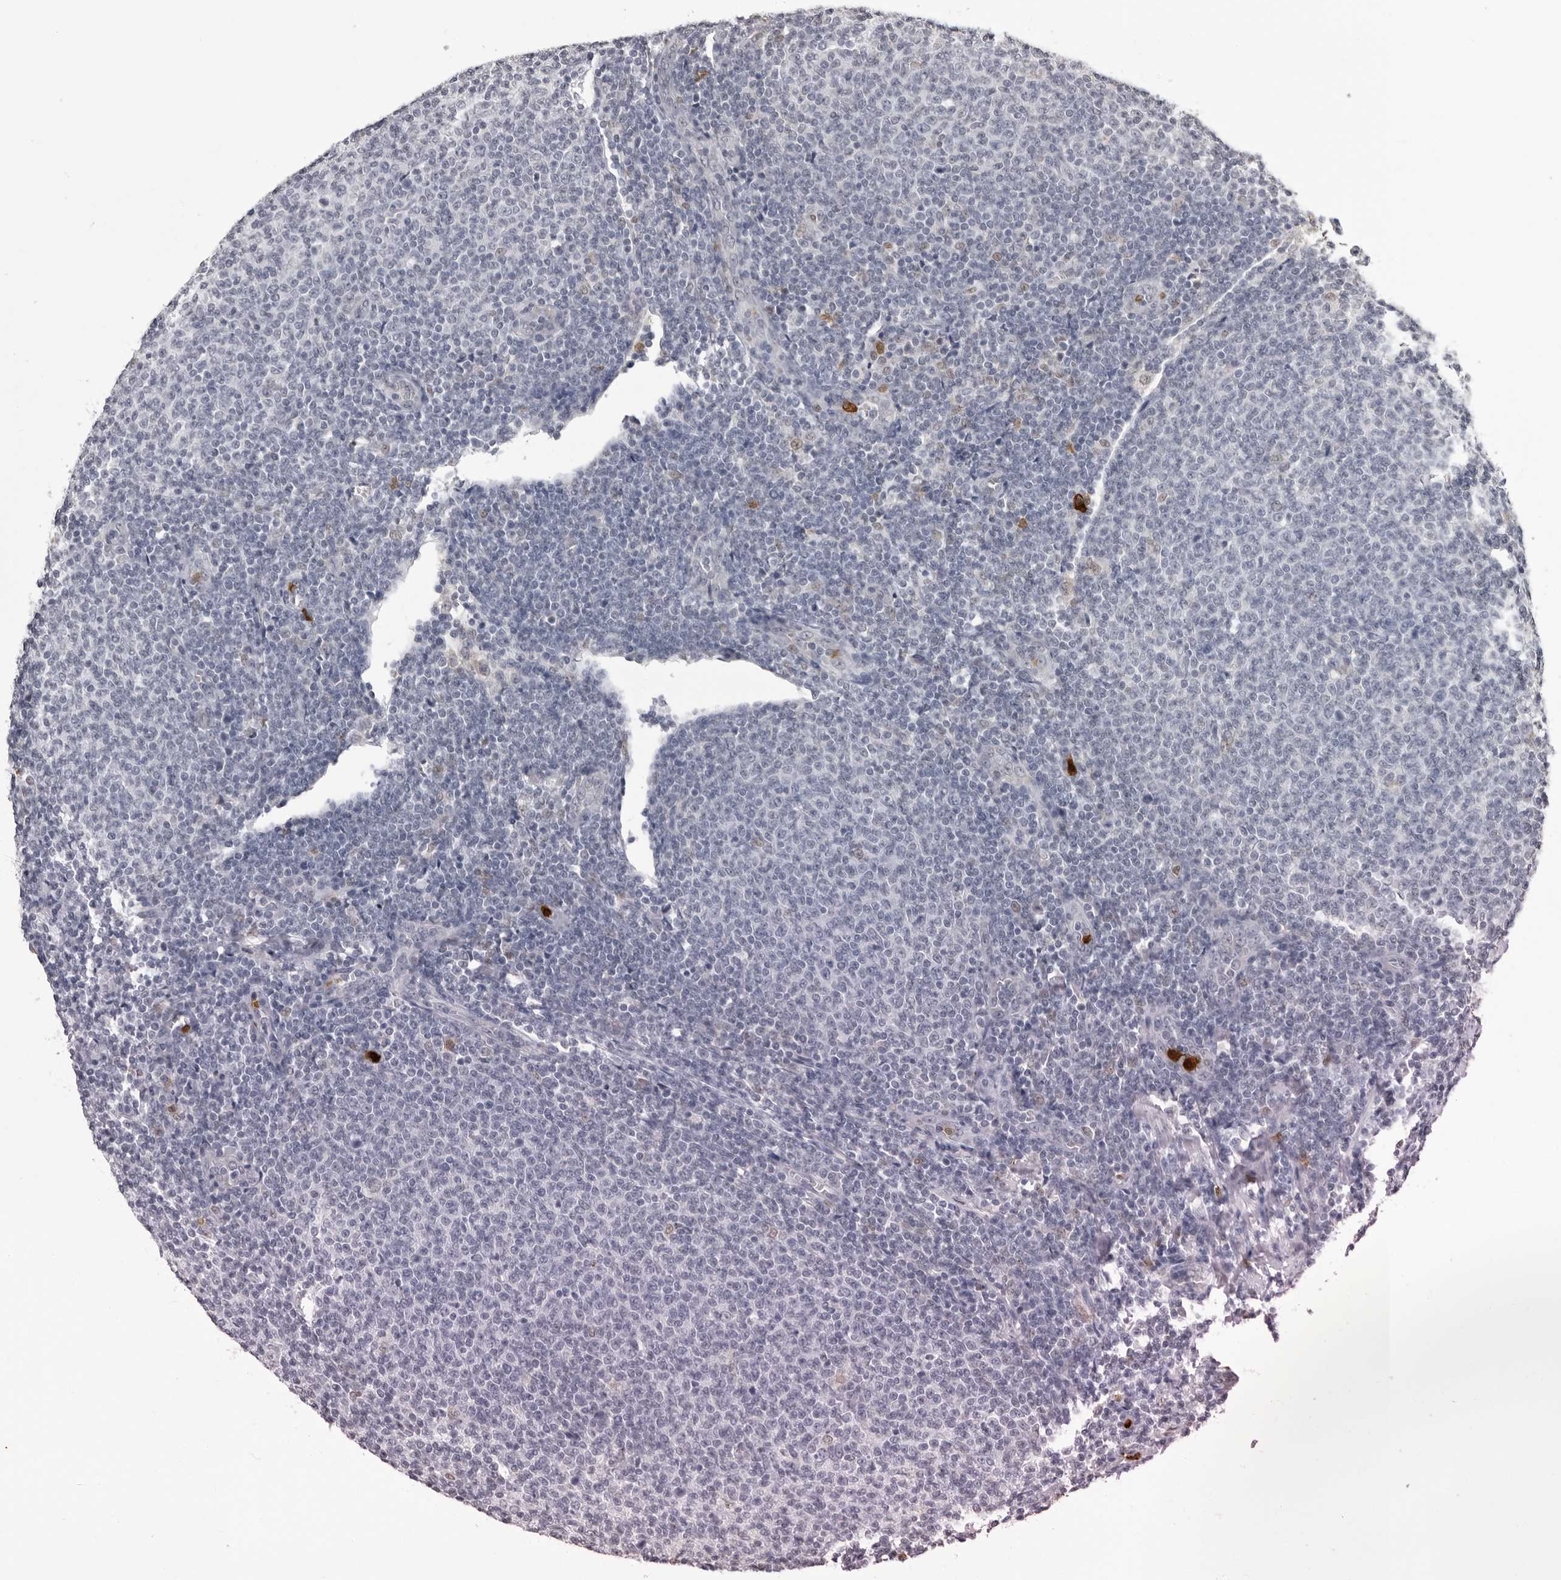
{"staining": {"intensity": "negative", "quantity": "none", "location": "none"}, "tissue": "lymphoma", "cell_type": "Tumor cells", "image_type": "cancer", "snomed": [{"axis": "morphology", "description": "Malignant lymphoma, non-Hodgkin's type, Low grade"}, {"axis": "topography", "description": "Lymph node"}], "caption": "The IHC histopathology image has no significant positivity in tumor cells of lymphoma tissue. (DAB IHC, high magnification).", "gene": "IL31", "patient": {"sex": "male", "age": 66}}